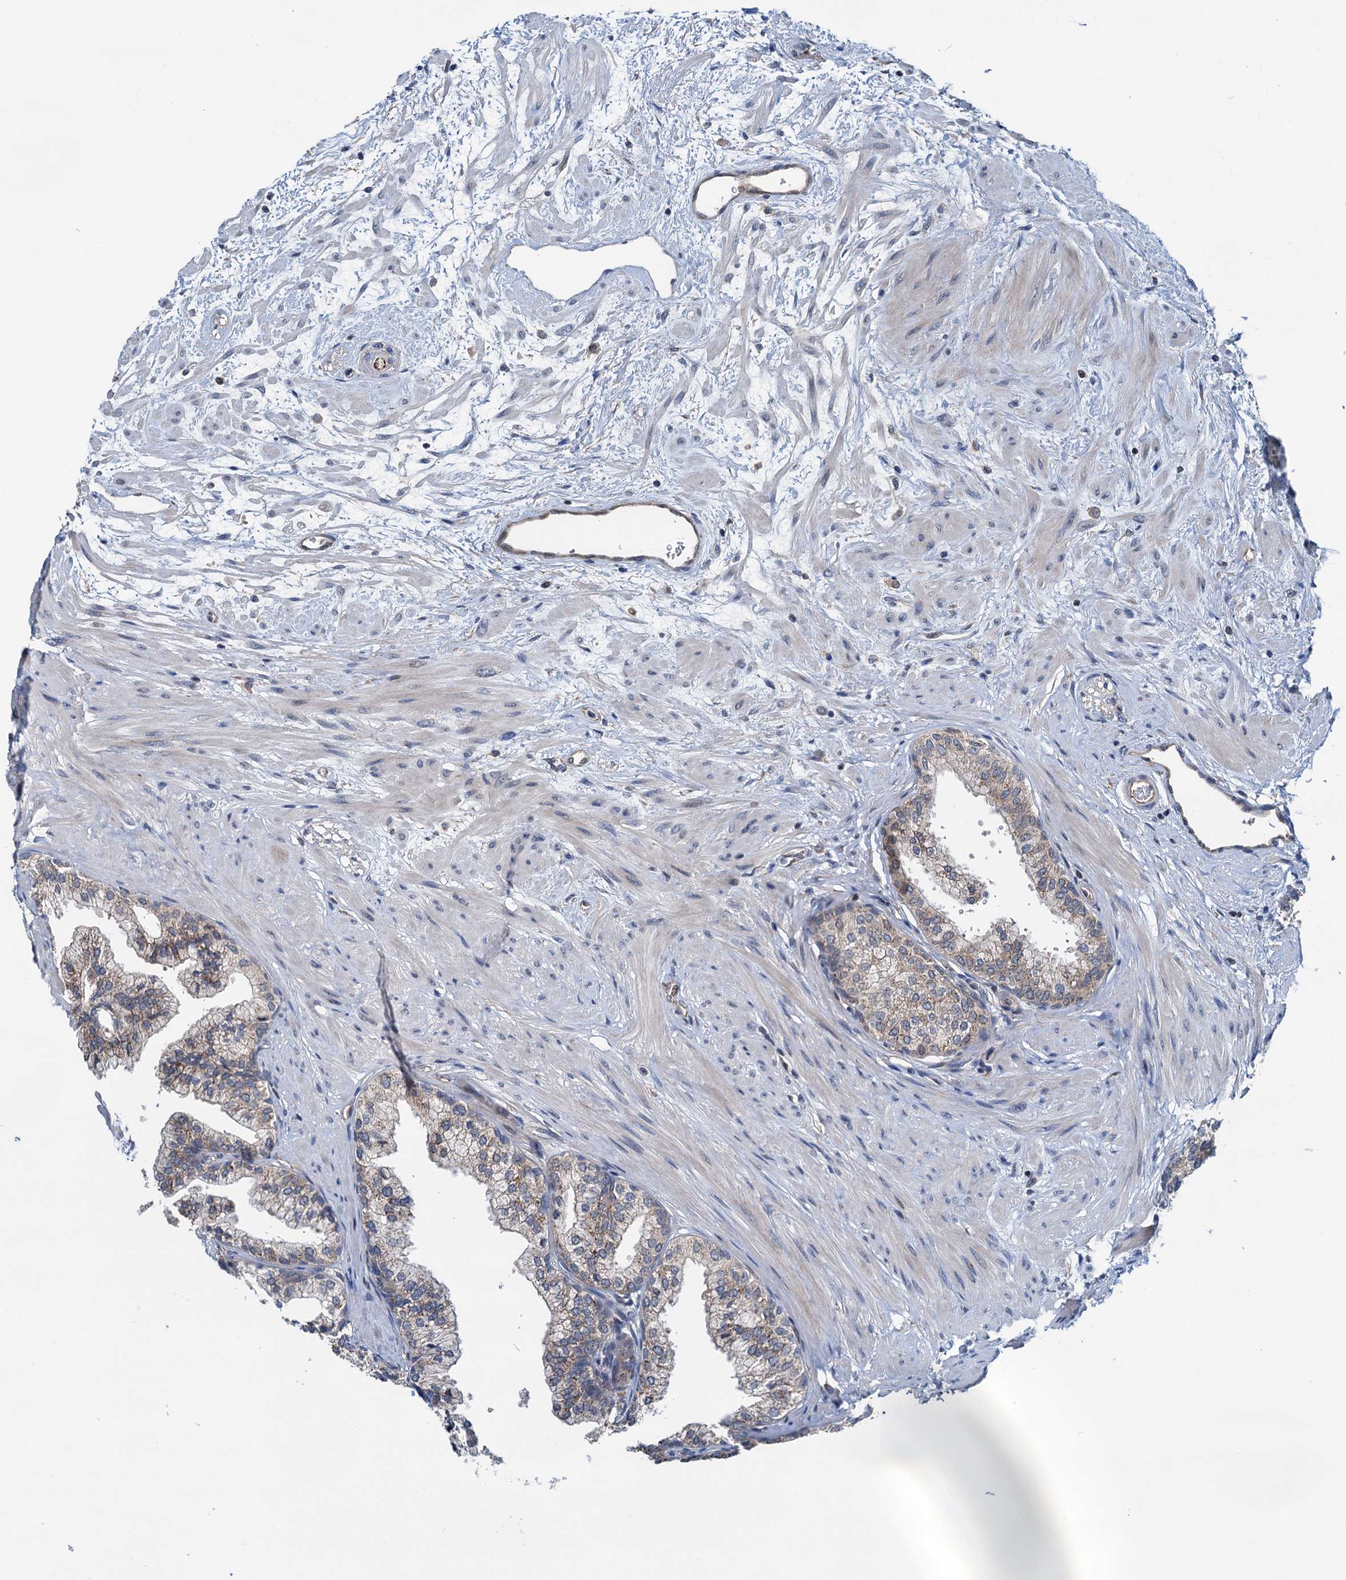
{"staining": {"intensity": "moderate", "quantity": "25%-75%", "location": "cytoplasmic/membranous"}, "tissue": "prostate", "cell_type": "Glandular cells", "image_type": "normal", "snomed": [{"axis": "morphology", "description": "Normal tissue, NOS"}, {"axis": "topography", "description": "Prostate"}], "caption": "Protein staining of normal prostate displays moderate cytoplasmic/membranous expression in about 25%-75% of glandular cells. Using DAB (brown) and hematoxylin (blue) stains, captured at high magnification using brightfield microscopy.", "gene": "ELAC1", "patient": {"sex": "male", "age": 60}}